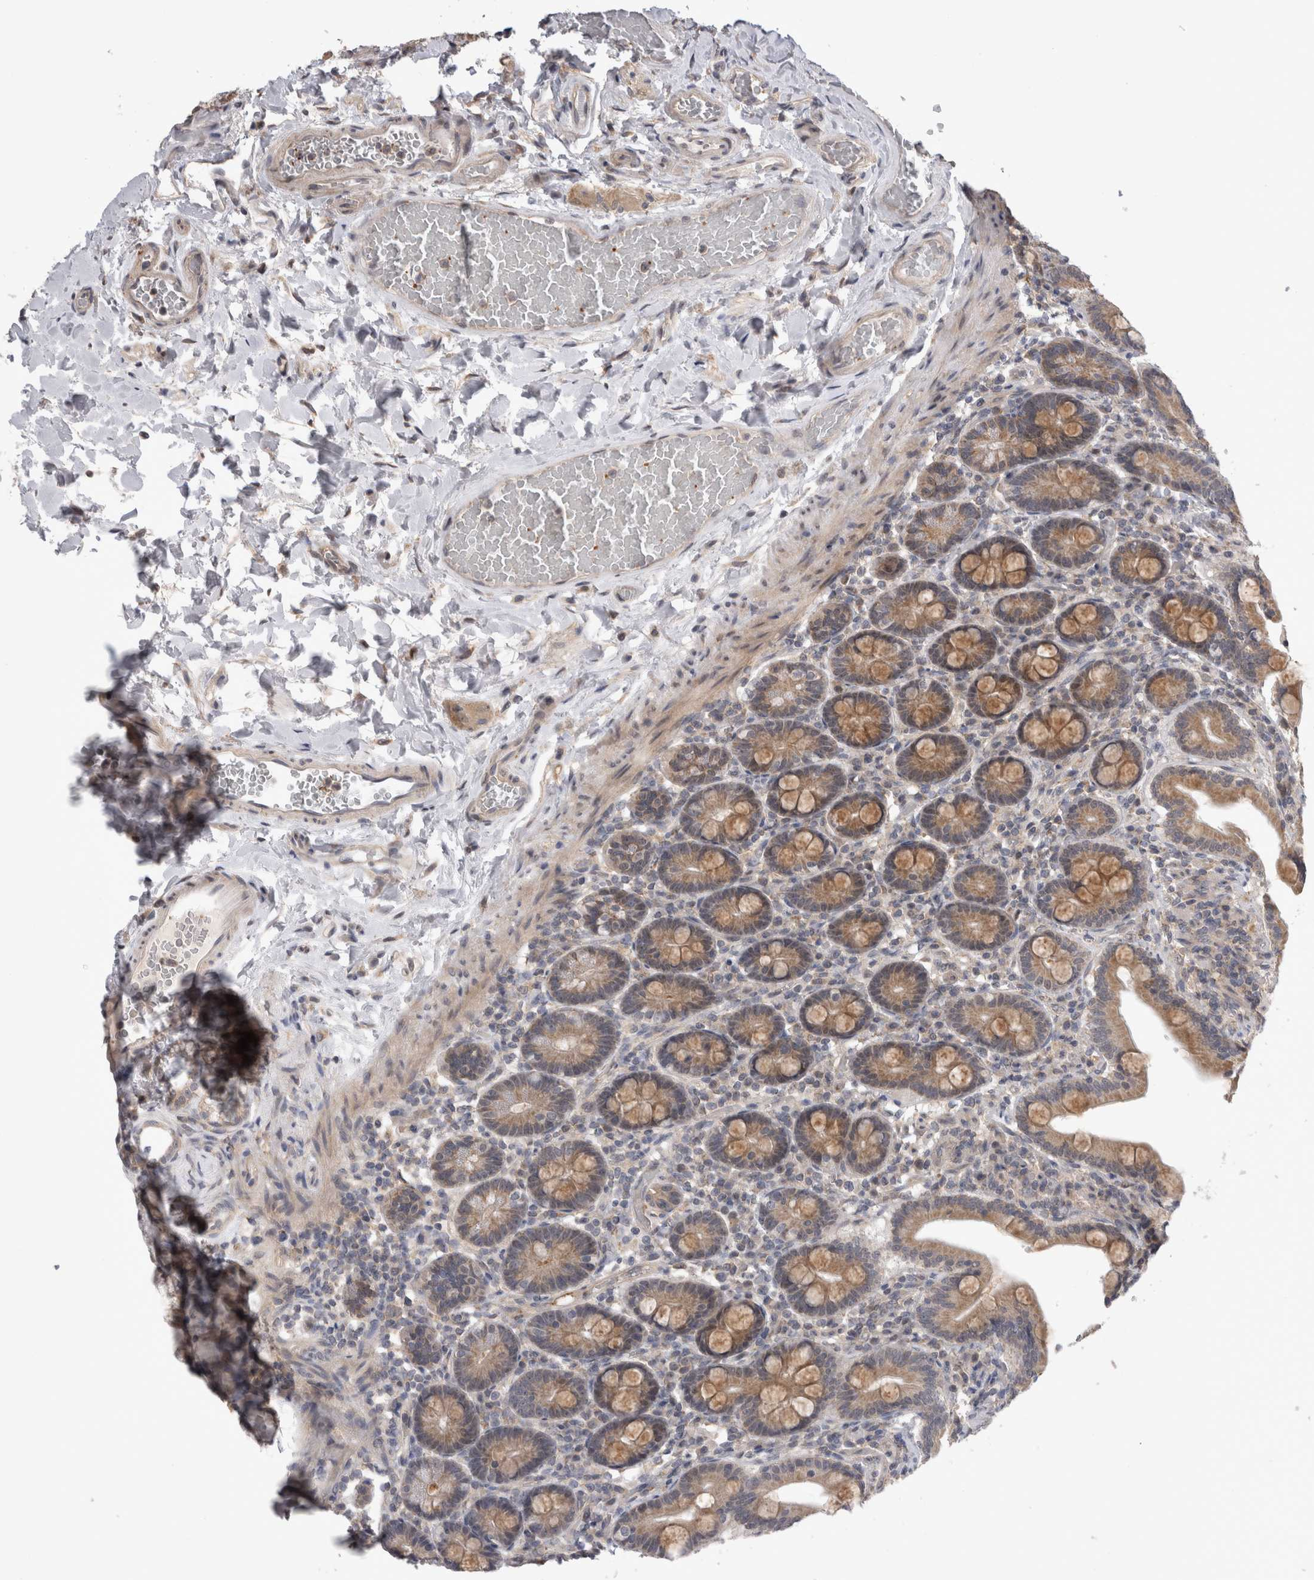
{"staining": {"intensity": "moderate", "quantity": ">75%", "location": "cytoplasmic/membranous"}, "tissue": "duodenum", "cell_type": "Glandular cells", "image_type": "normal", "snomed": [{"axis": "morphology", "description": "Normal tissue, NOS"}, {"axis": "topography", "description": "Duodenum"}], "caption": "Immunohistochemistry of unremarkable human duodenum shows medium levels of moderate cytoplasmic/membranous staining in approximately >75% of glandular cells. Immunohistochemistry stains the protein in brown and the nuclei are stained blue.", "gene": "ARHGAP29", "patient": {"sex": "male", "age": 54}}